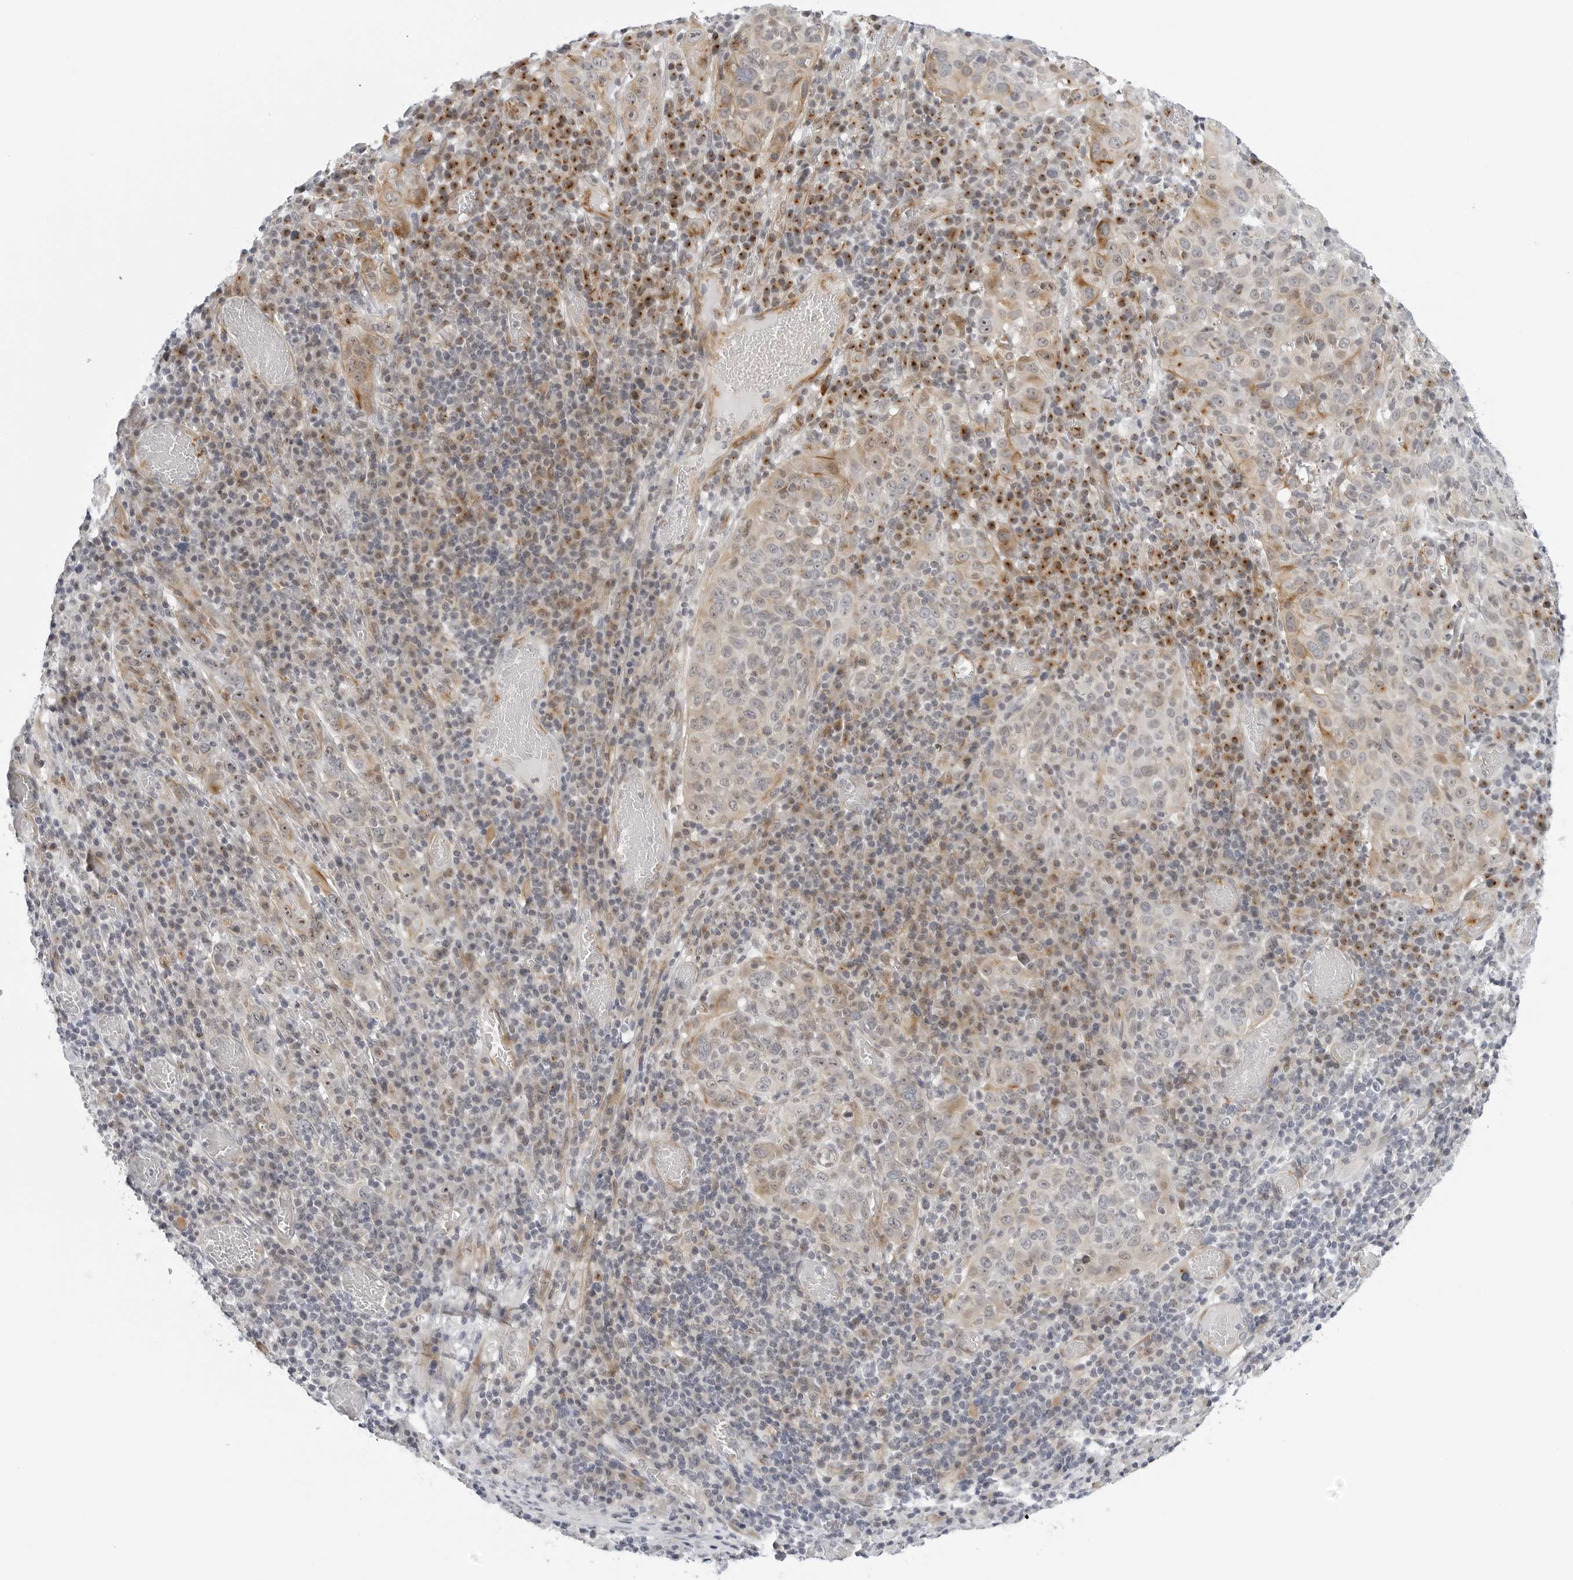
{"staining": {"intensity": "moderate", "quantity": "25%-75%", "location": "cytoplasmic/membranous"}, "tissue": "cervical cancer", "cell_type": "Tumor cells", "image_type": "cancer", "snomed": [{"axis": "morphology", "description": "Squamous cell carcinoma, NOS"}, {"axis": "topography", "description": "Cervix"}], "caption": "An image of human squamous cell carcinoma (cervical) stained for a protein shows moderate cytoplasmic/membranous brown staining in tumor cells. (brown staining indicates protein expression, while blue staining denotes nuclei).", "gene": "MAP2K5", "patient": {"sex": "female", "age": 46}}